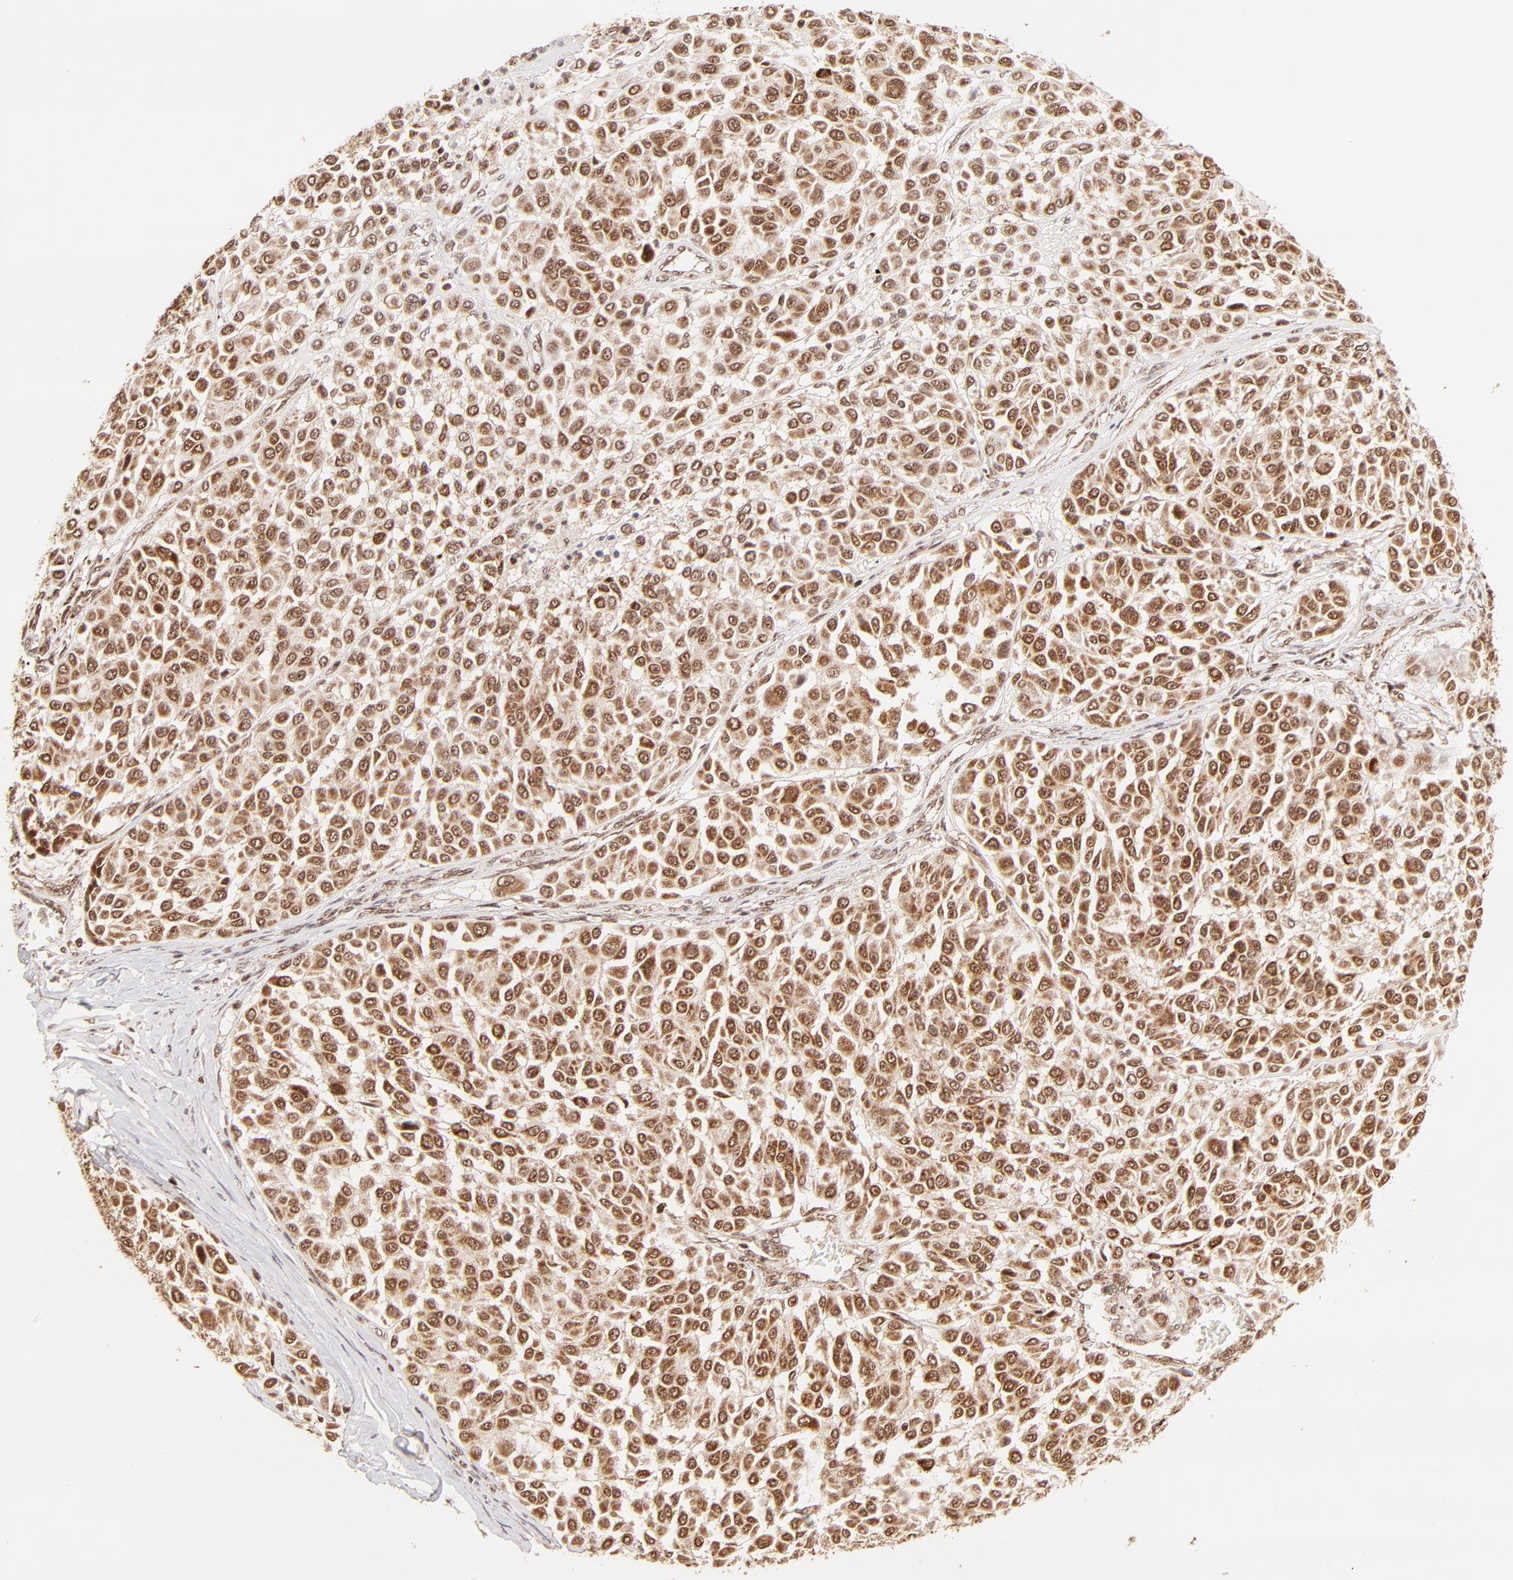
{"staining": {"intensity": "strong", "quantity": ">75%", "location": "cytoplasmic/membranous,nuclear"}, "tissue": "melanoma", "cell_type": "Tumor cells", "image_type": "cancer", "snomed": [{"axis": "morphology", "description": "Malignant melanoma, Metastatic site"}, {"axis": "topography", "description": "Soft tissue"}], "caption": "Malignant melanoma (metastatic site) stained for a protein (brown) reveals strong cytoplasmic/membranous and nuclear positive expression in approximately >75% of tumor cells.", "gene": "MED15", "patient": {"sex": "male", "age": 41}}